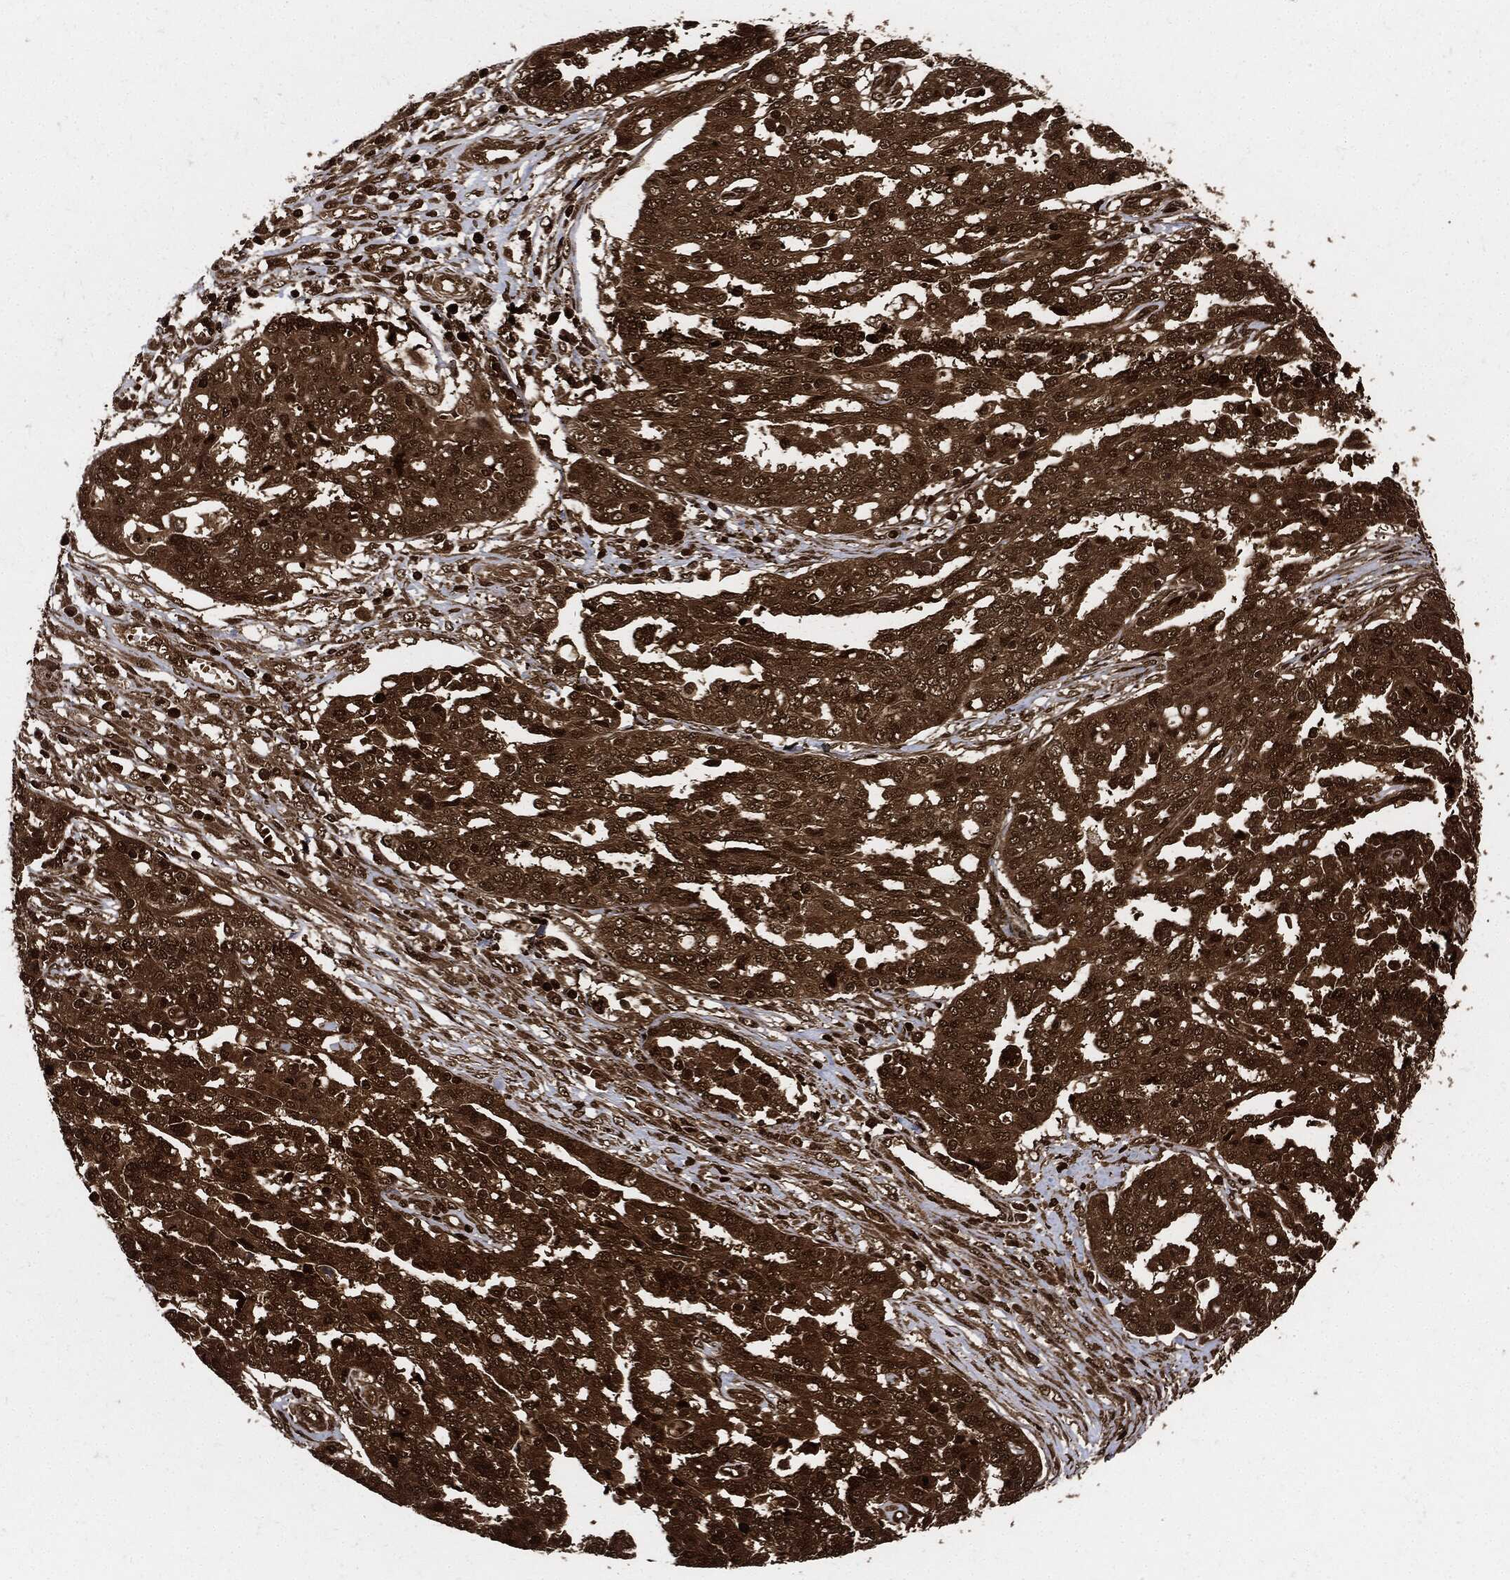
{"staining": {"intensity": "moderate", "quantity": ">75%", "location": "cytoplasmic/membranous"}, "tissue": "ovarian cancer", "cell_type": "Tumor cells", "image_type": "cancer", "snomed": [{"axis": "morphology", "description": "Cystadenocarcinoma, serous, NOS"}, {"axis": "topography", "description": "Ovary"}], "caption": "This histopathology image displays immunohistochemistry (IHC) staining of human ovarian serous cystadenocarcinoma, with medium moderate cytoplasmic/membranous expression in about >75% of tumor cells.", "gene": "YWHAB", "patient": {"sex": "female", "age": 67}}